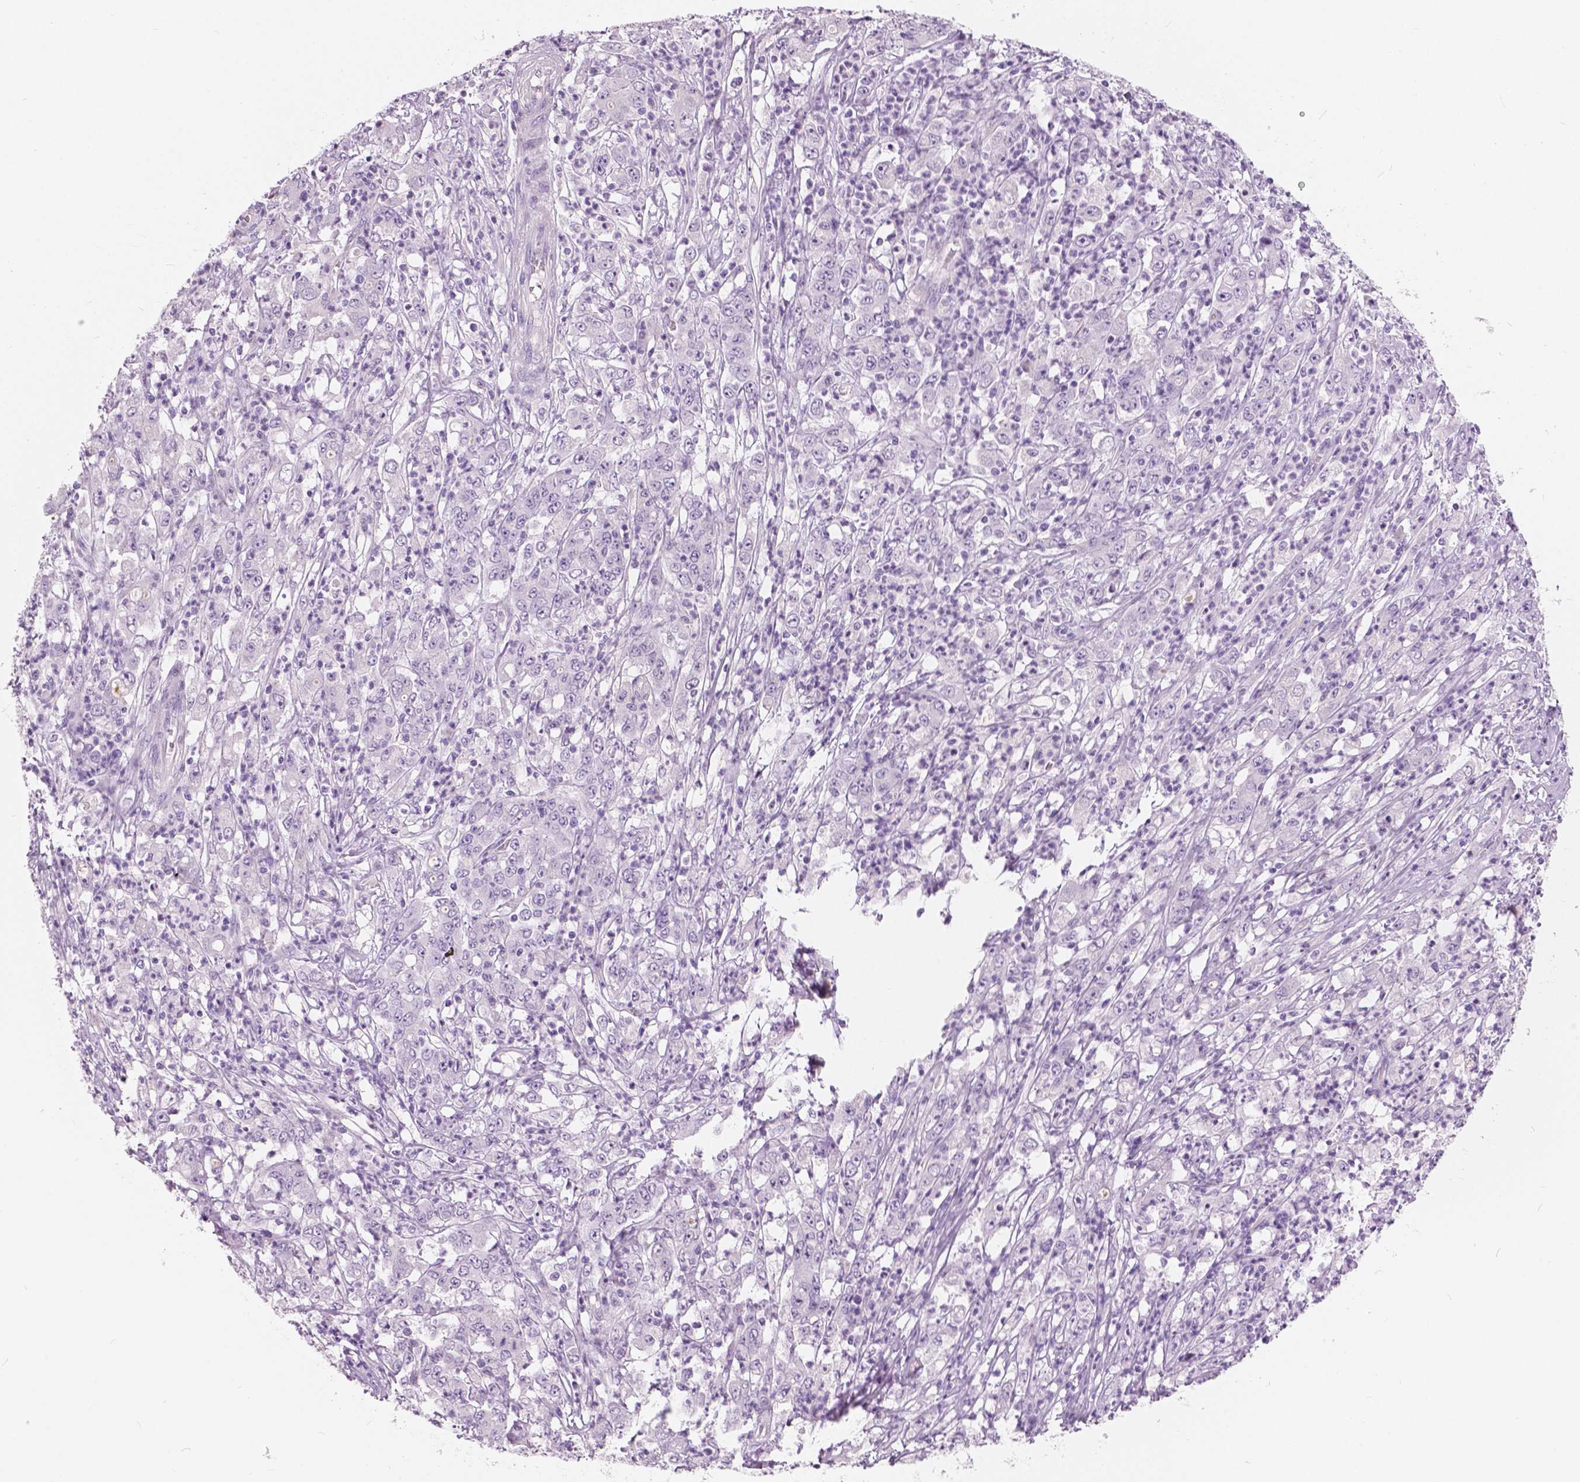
{"staining": {"intensity": "negative", "quantity": "none", "location": "none"}, "tissue": "stomach cancer", "cell_type": "Tumor cells", "image_type": "cancer", "snomed": [{"axis": "morphology", "description": "Adenocarcinoma, NOS"}, {"axis": "topography", "description": "Stomach, lower"}], "caption": "An IHC histopathology image of stomach cancer (adenocarcinoma) is shown. There is no staining in tumor cells of stomach cancer (adenocarcinoma).", "gene": "A4GNT", "patient": {"sex": "female", "age": 71}}